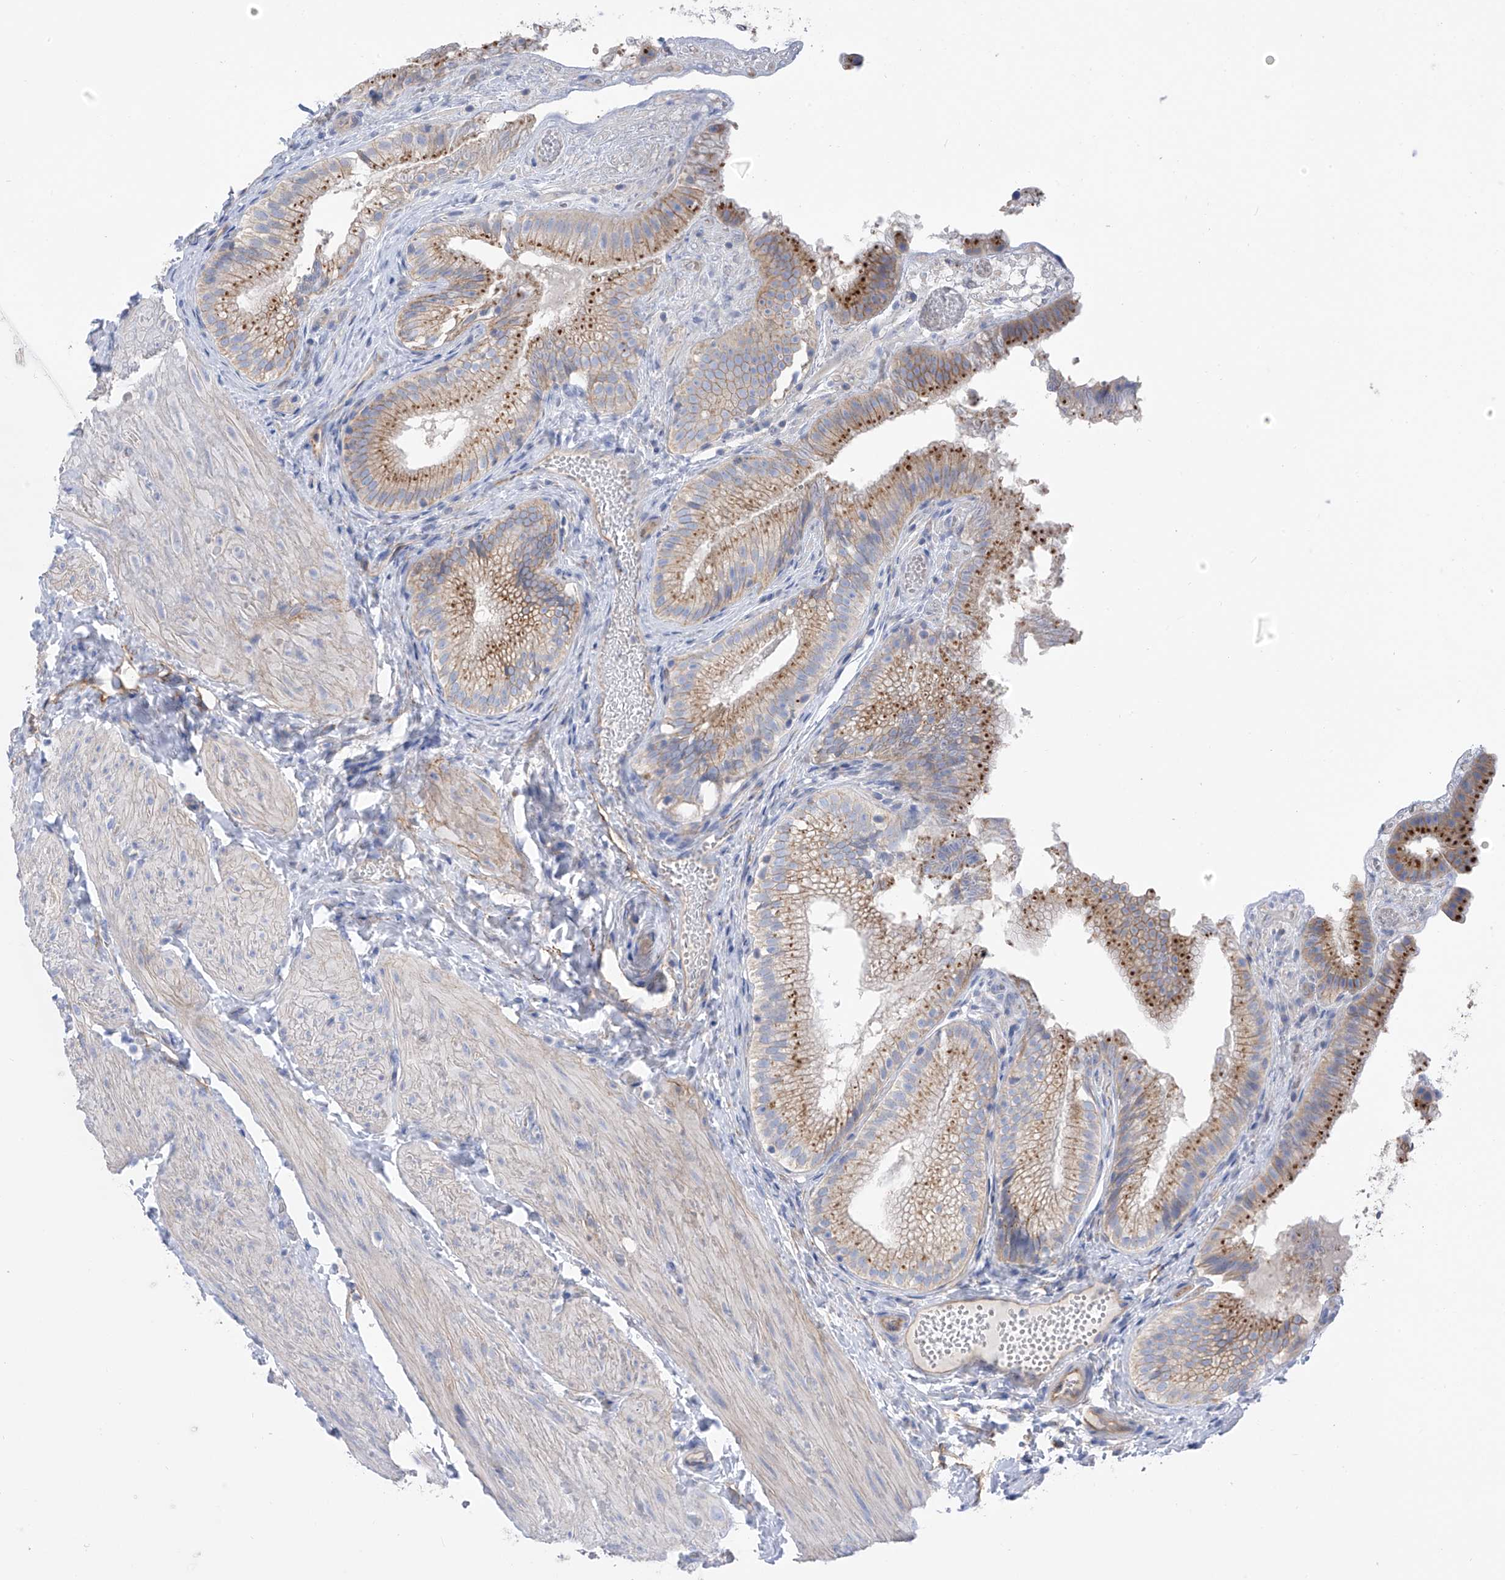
{"staining": {"intensity": "moderate", "quantity": "<25%", "location": "cytoplasmic/membranous"}, "tissue": "gallbladder", "cell_type": "Glandular cells", "image_type": "normal", "snomed": [{"axis": "morphology", "description": "Normal tissue, NOS"}, {"axis": "topography", "description": "Gallbladder"}], "caption": "Immunohistochemical staining of benign gallbladder exhibits low levels of moderate cytoplasmic/membranous expression in approximately <25% of glandular cells. The staining was performed using DAB (3,3'-diaminobenzidine), with brown indicating positive protein expression. Nuclei are stained blue with hematoxylin.", "gene": "ITGA9", "patient": {"sex": "female", "age": 30}}